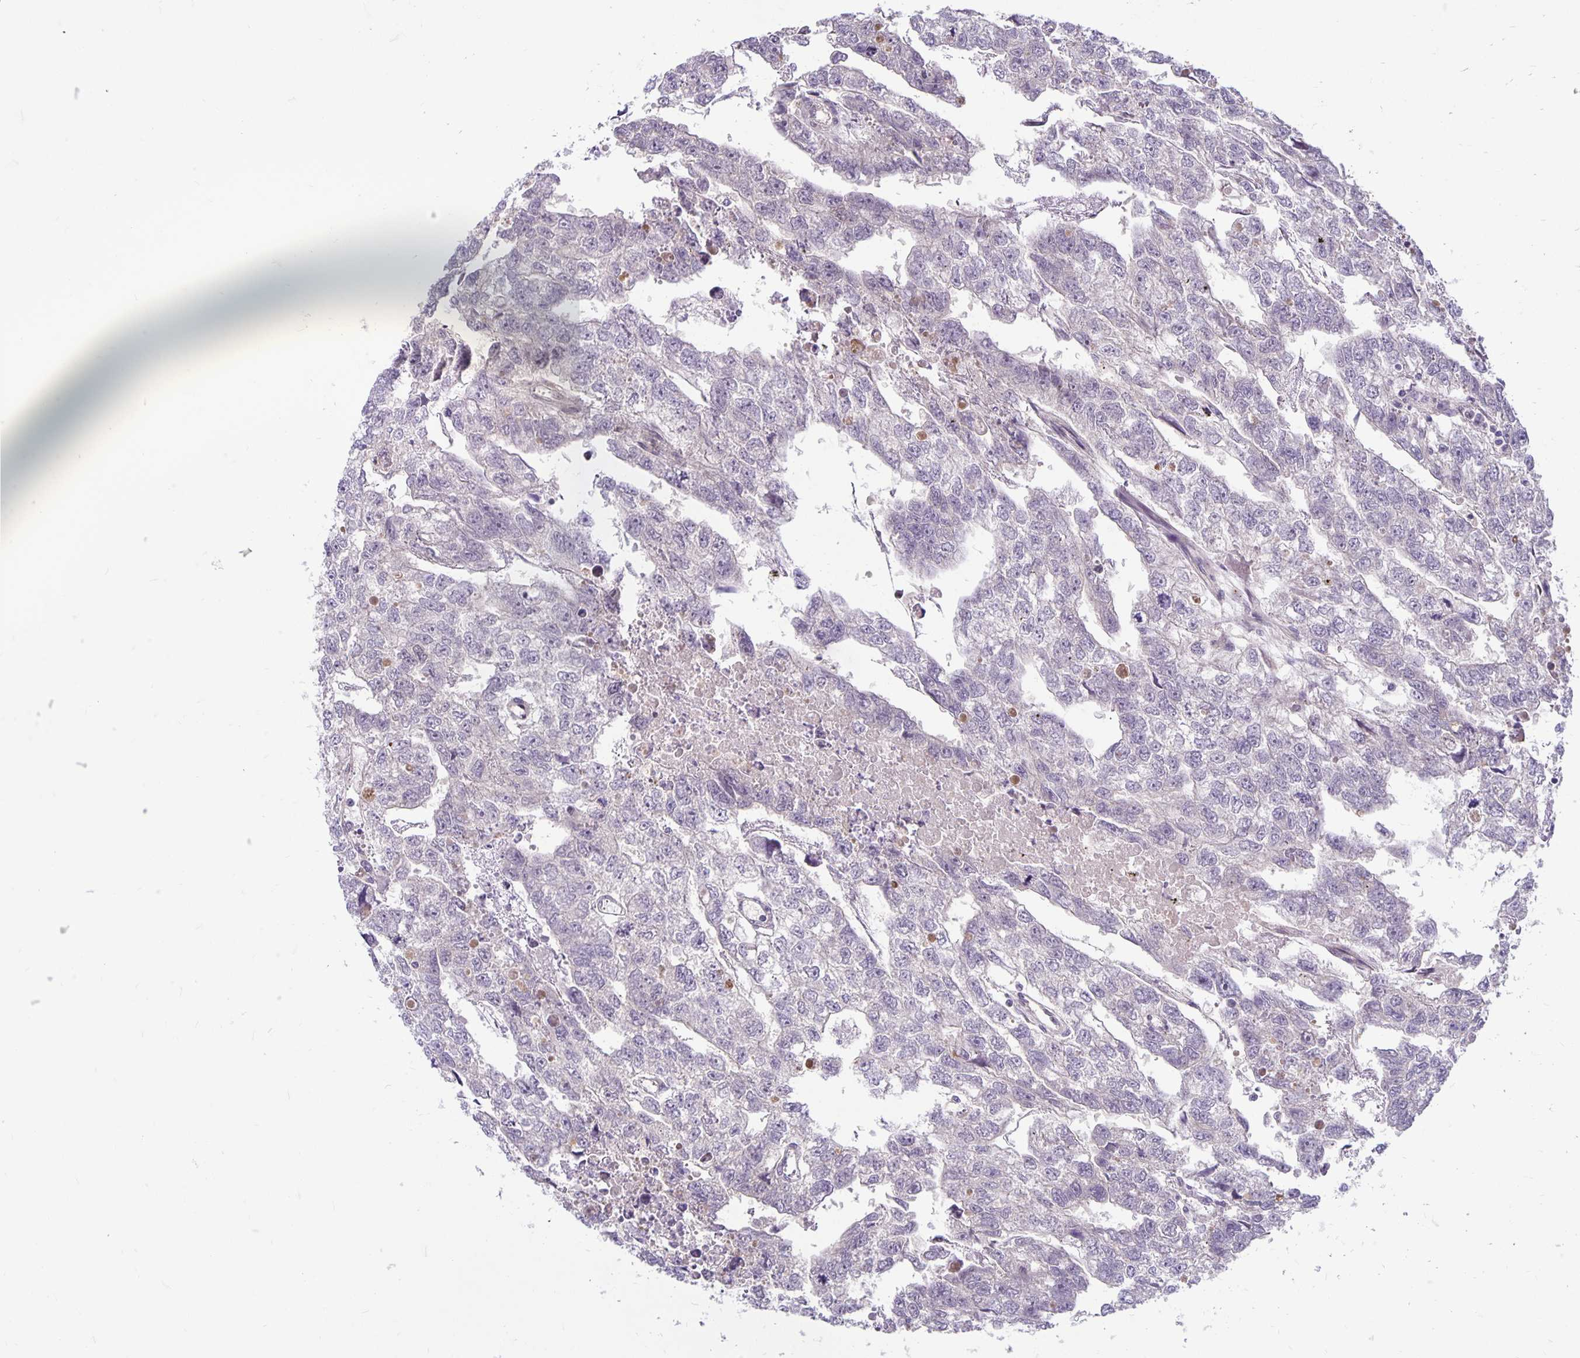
{"staining": {"intensity": "negative", "quantity": "none", "location": "none"}, "tissue": "testis cancer", "cell_type": "Tumor cells", "image_type": "cancer", "snomed": [{"axis": "morphology", "description": "Carcinoma, Embryonal, NOS"}, {"axis": "morphology", "description": "Teratoma, malignant, NOS"}, {"axis": "topography", "description": "Testis"}], "caption": "Tumor cells show no significant staining in testis embryonal carcinoma.", "gene": "TAX1BP3", "patient": {"sex": "male", "age": 44}}